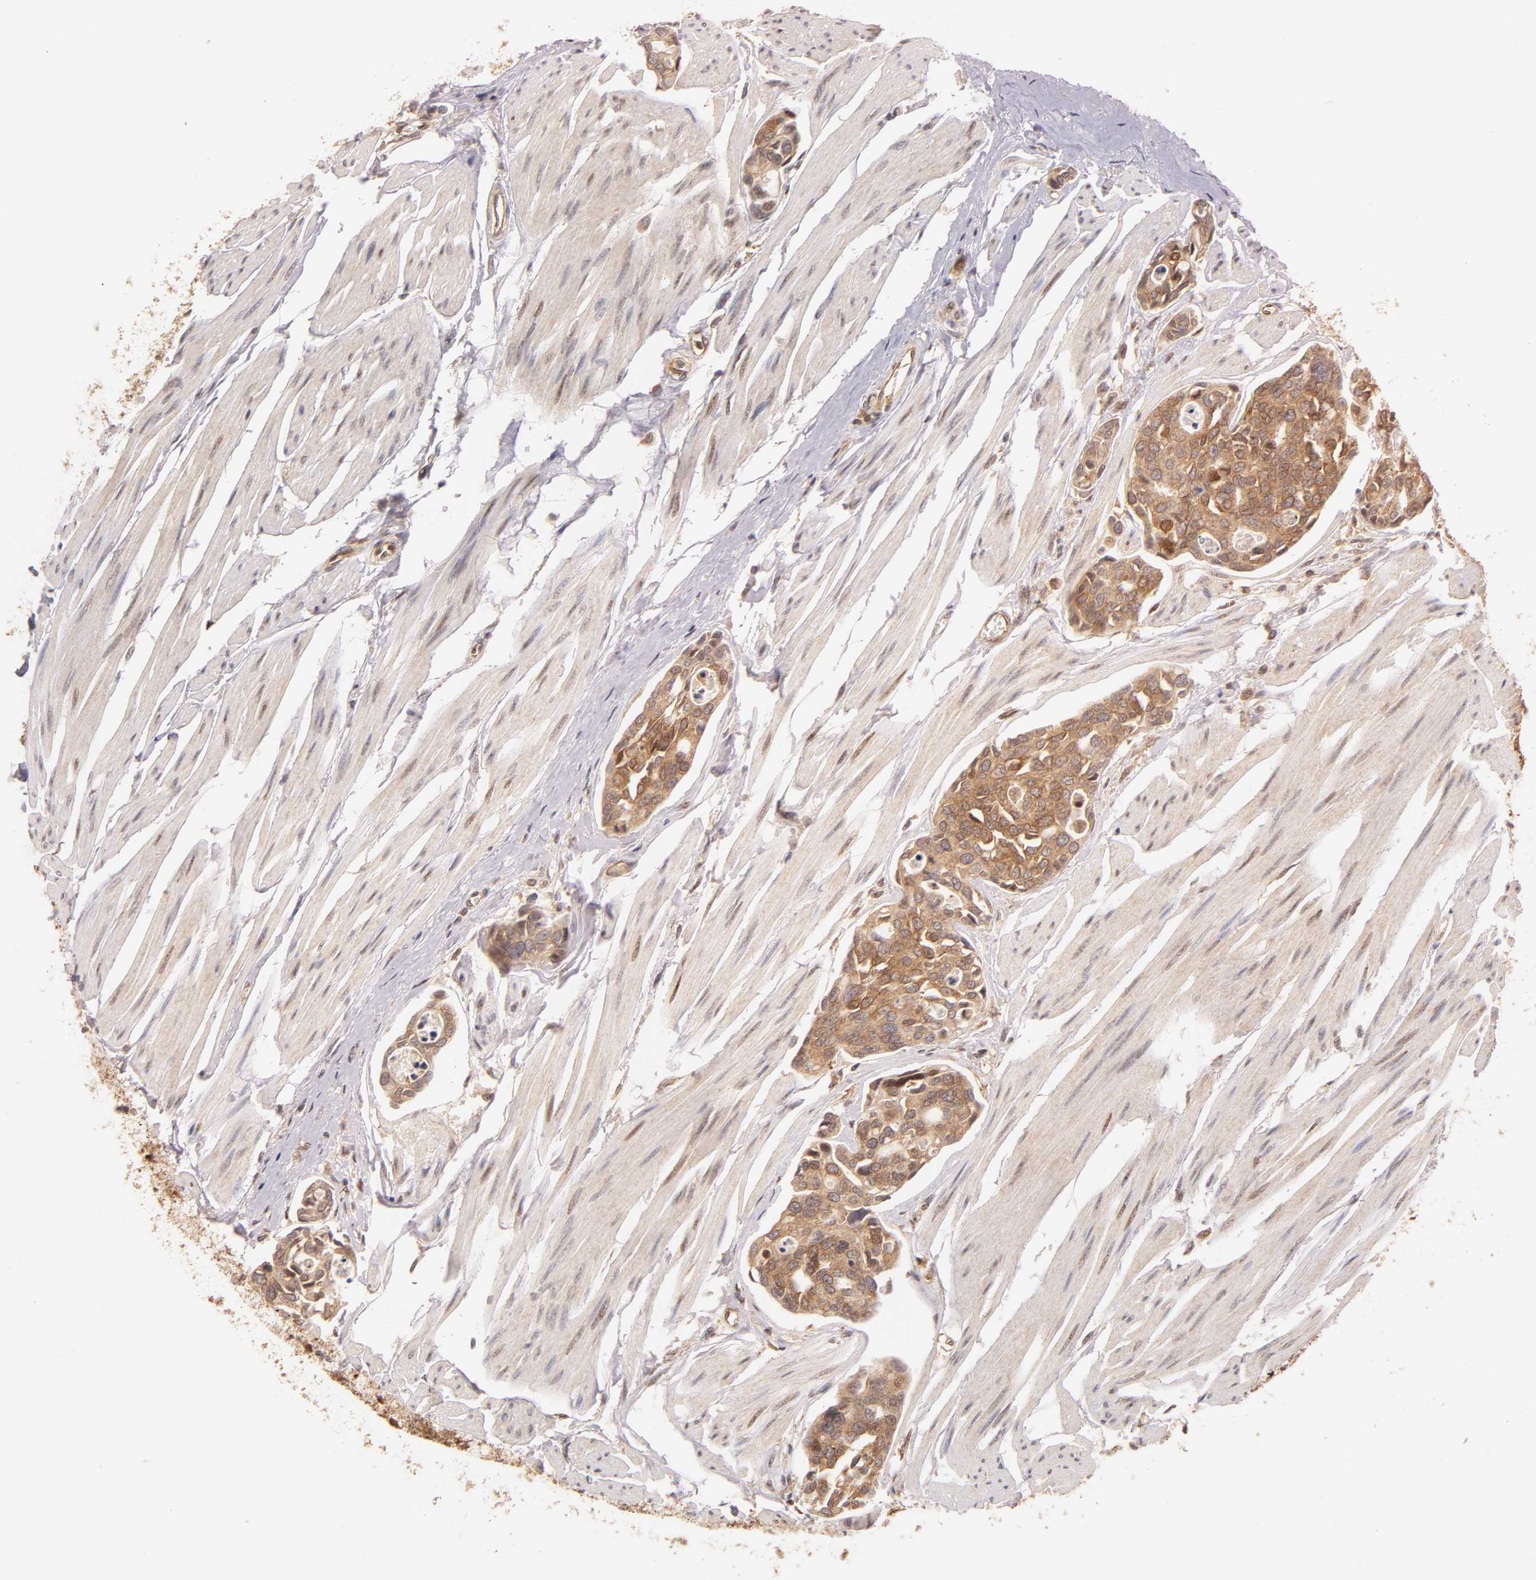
{"staining": {"intensity": "moderate", "quantity": ">75%", "location": "cytoplasmic/membranous"}, "tissue": "urothelial cancer", "cell_type": "Tumor cells", "image_type": "cancer", "snomed": [{"axis": "morphology", "description": "Urothelial carcinoma, High grade"}, {"axis": "topography", "description": "Urinary bladder"}], "caption": "Immunohistochemistry of human urothelial cancer reveals medium levels of moderate cytoplasmic/membranous staining in approximately >75% of tumor cells.", "gene": "PAFAH1B1", "patient": {"sex": "male", "age": 78}}